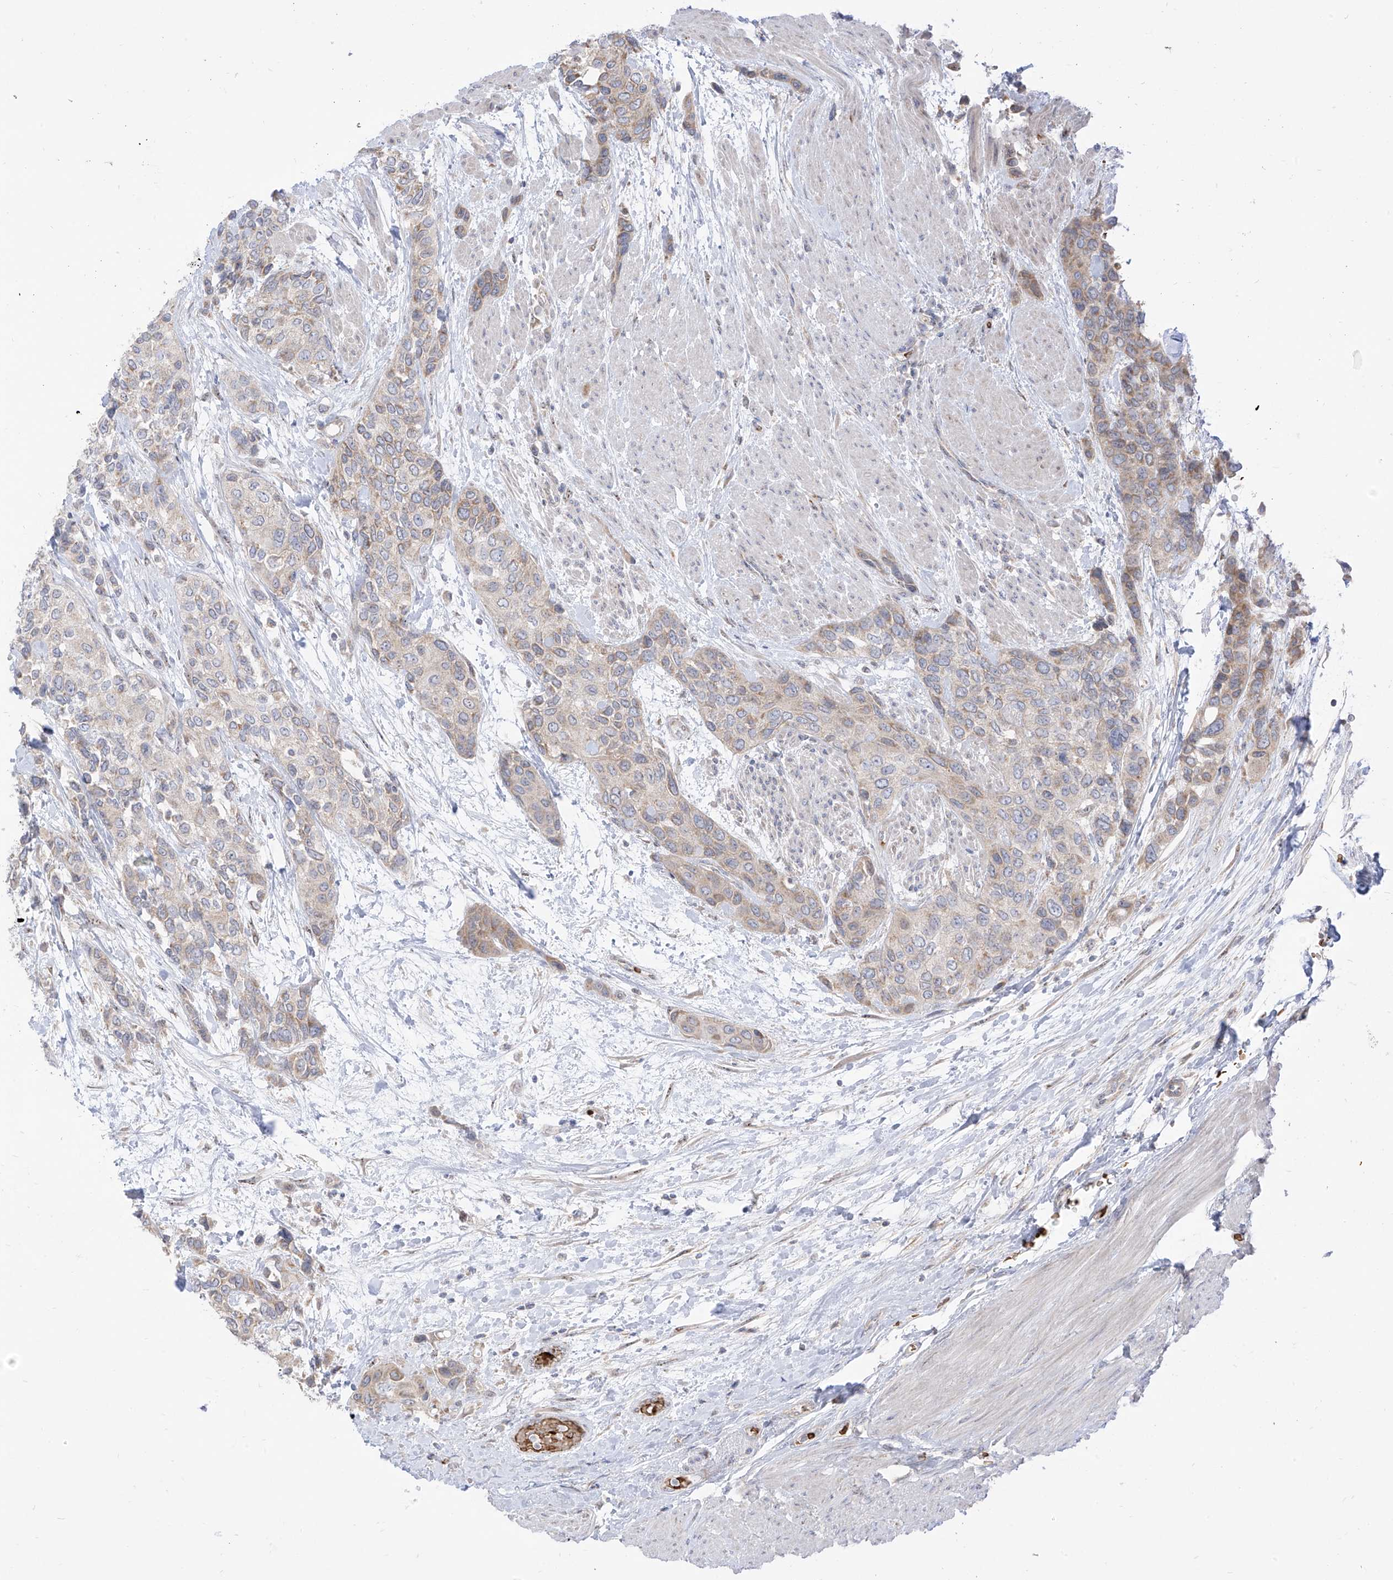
{"staining": {"intensity": "weak", "quantity": "<25%", "location": "cytoplasmic/membranous"}, "tissue": "urothelial cancer", "cell_type": "Tumor cells", "image_type": "cancer", "snomed": [{"axis": "morphology", "description": "Normal tissue, NOS"}, {"axis": "morphology", "description": "Urothelial carcinoma, High grade"}, {"axis": "topography", "description": "Vascular tissue"}, {"axis": "topography", "description": "Urinary bladder"}], "caption": "Urothelial cancer was stained to show a protein in brown. There is no significant staining in tumor cells.", "gene": "ARHGEF40", "patient": {"sex": "female", "age": 56}}